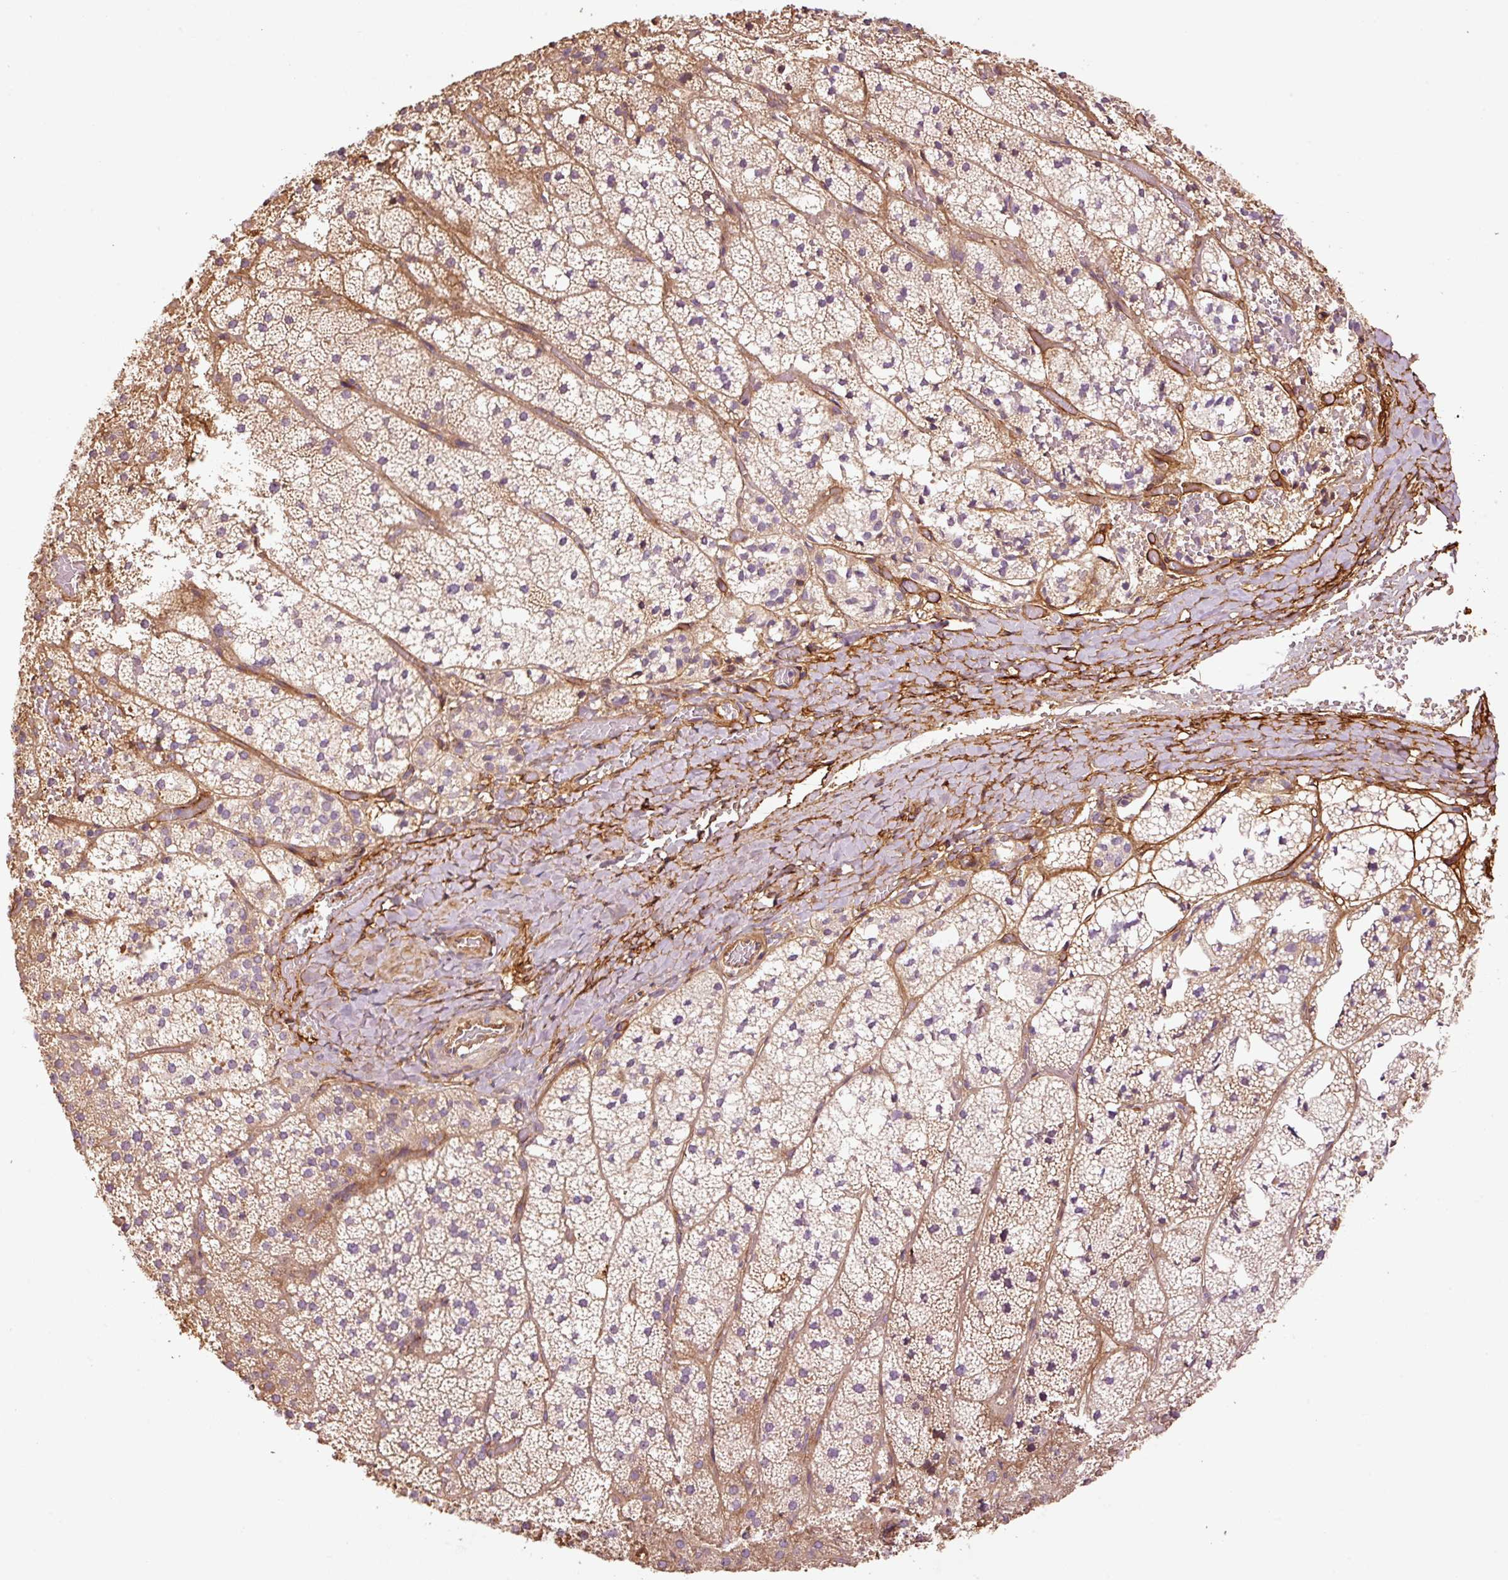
{"staining": {"intensity": "negative", "quantity": "none", "location": "none"}, "tissue": "adrenal gland", "cell_type": "Glandular cells", "image_type": "normal", "snomed": [{"axis": "morphology", "description": "Normal tissue, NOS"}, {"axis": "topography", "description": "Adrenal gland"}], "caption": "Protein analysis of benign adrenal gland demonstrates no significant positivity in glandular cells. The staining is performed using DAB brown chromogen with nuclei counter-stained in using hematoxylin.", "gene": "NID2", "patient": {"sex": "male", "age": 53}}